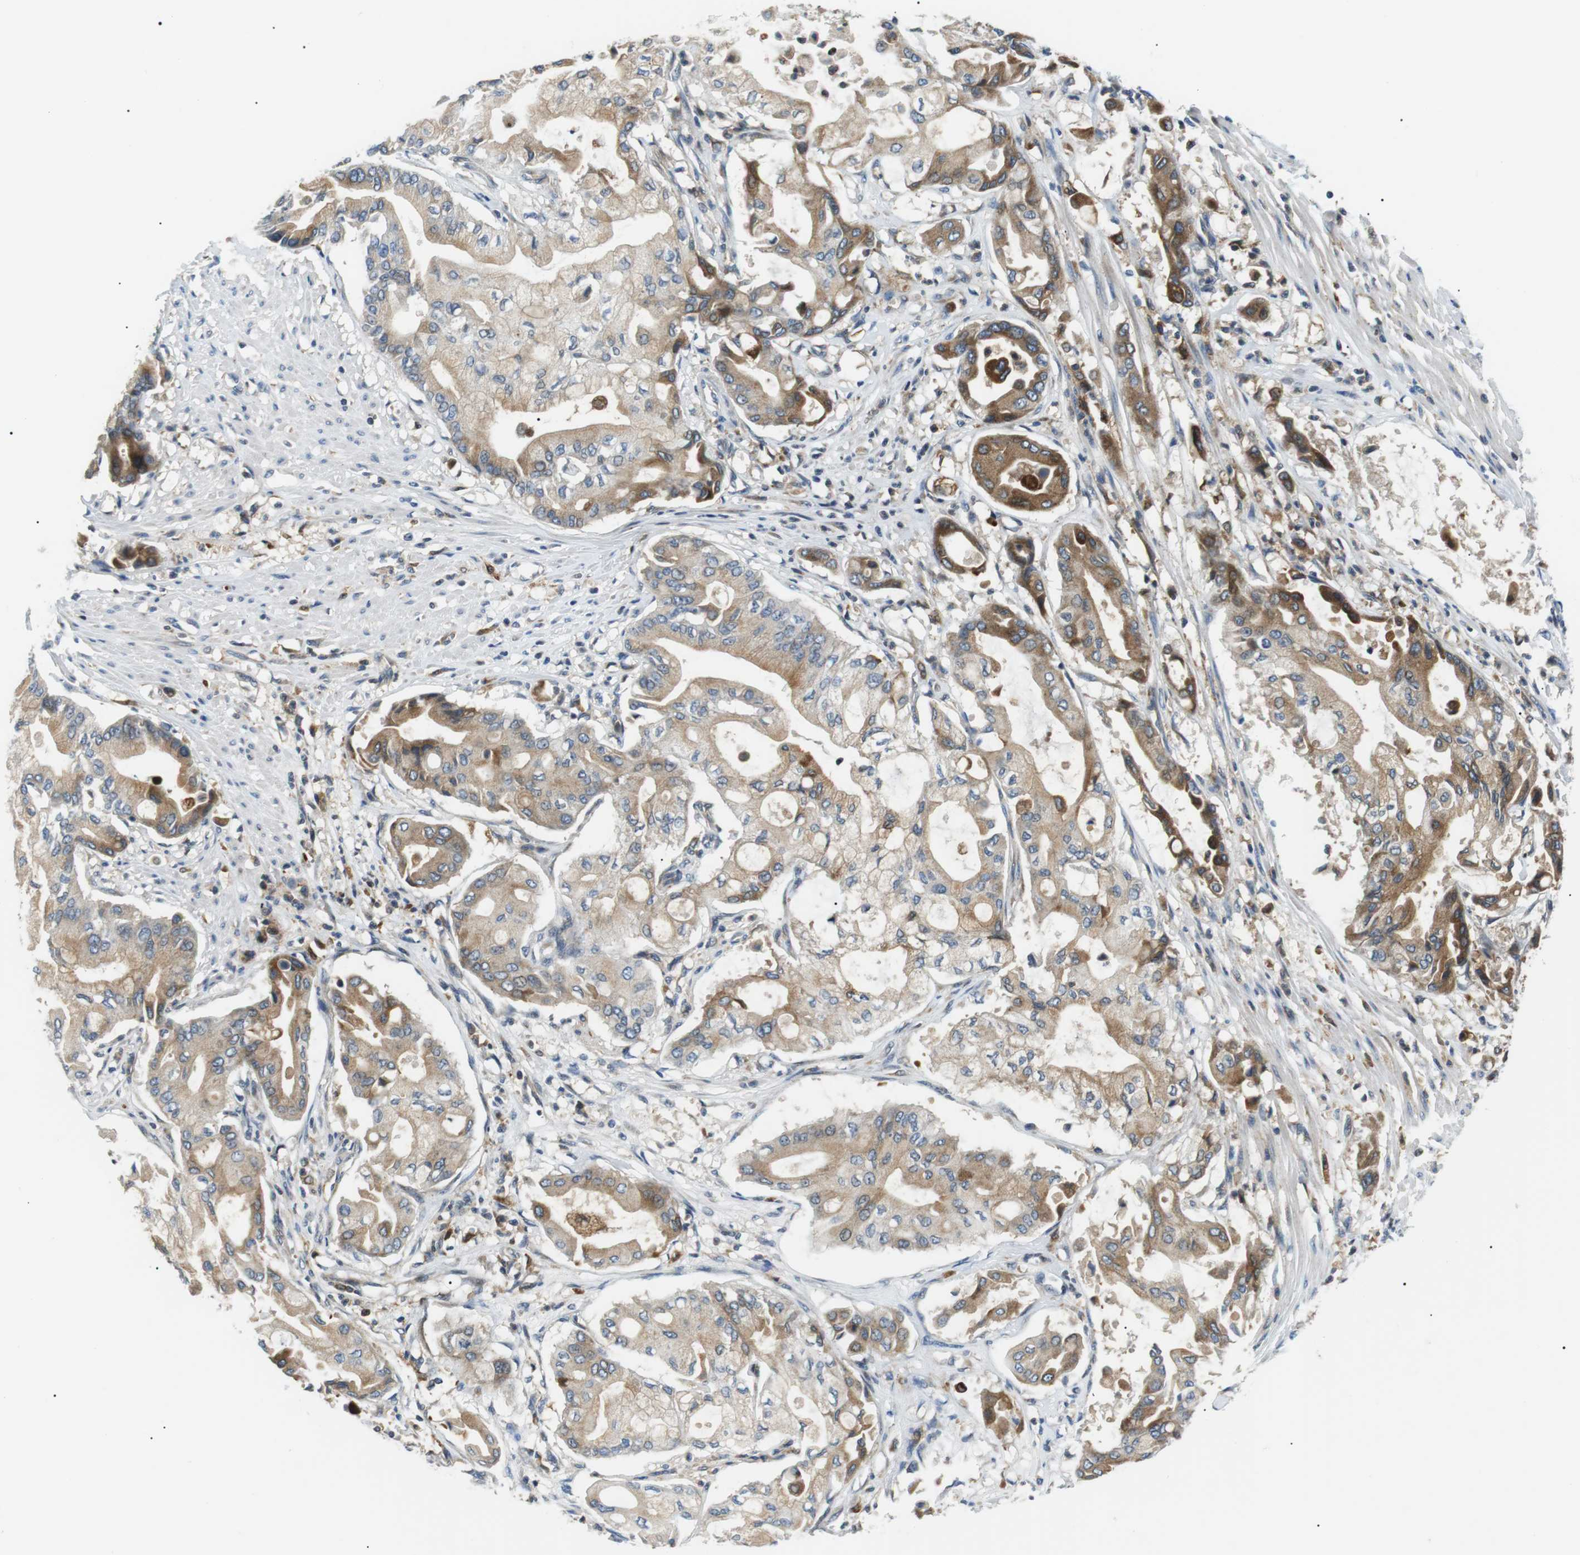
{"staining": {"intensity": "moderate", "quantity": ">75%", "location": "cytoplasmic/membranous"}, "tissue": "pancreatic cancer", "cell_type": "Tumor cells", "image_type": "cancer", "snomed": [{"axis": "morphology", "description": "Adenocarcinoma, NOS"}, {"axis": "morphology", "description": "Adenocarcinoma, metastatic, NOS"}, {"axis": "topography", "description": "Lymph node"}, {"axis": "topography", "description": "Pancreas"}, {"axis": "topography", "description": "Duodenum"}], "caption": "Pancreatic cancer (adenocarcinoma) stained with a brown dye exhibits moderate cytoplasmic/membranous positive expression in about >75% of tumor cells.", "gene": "RAB9A", "patient": {"sex": "female", "age": 64}}